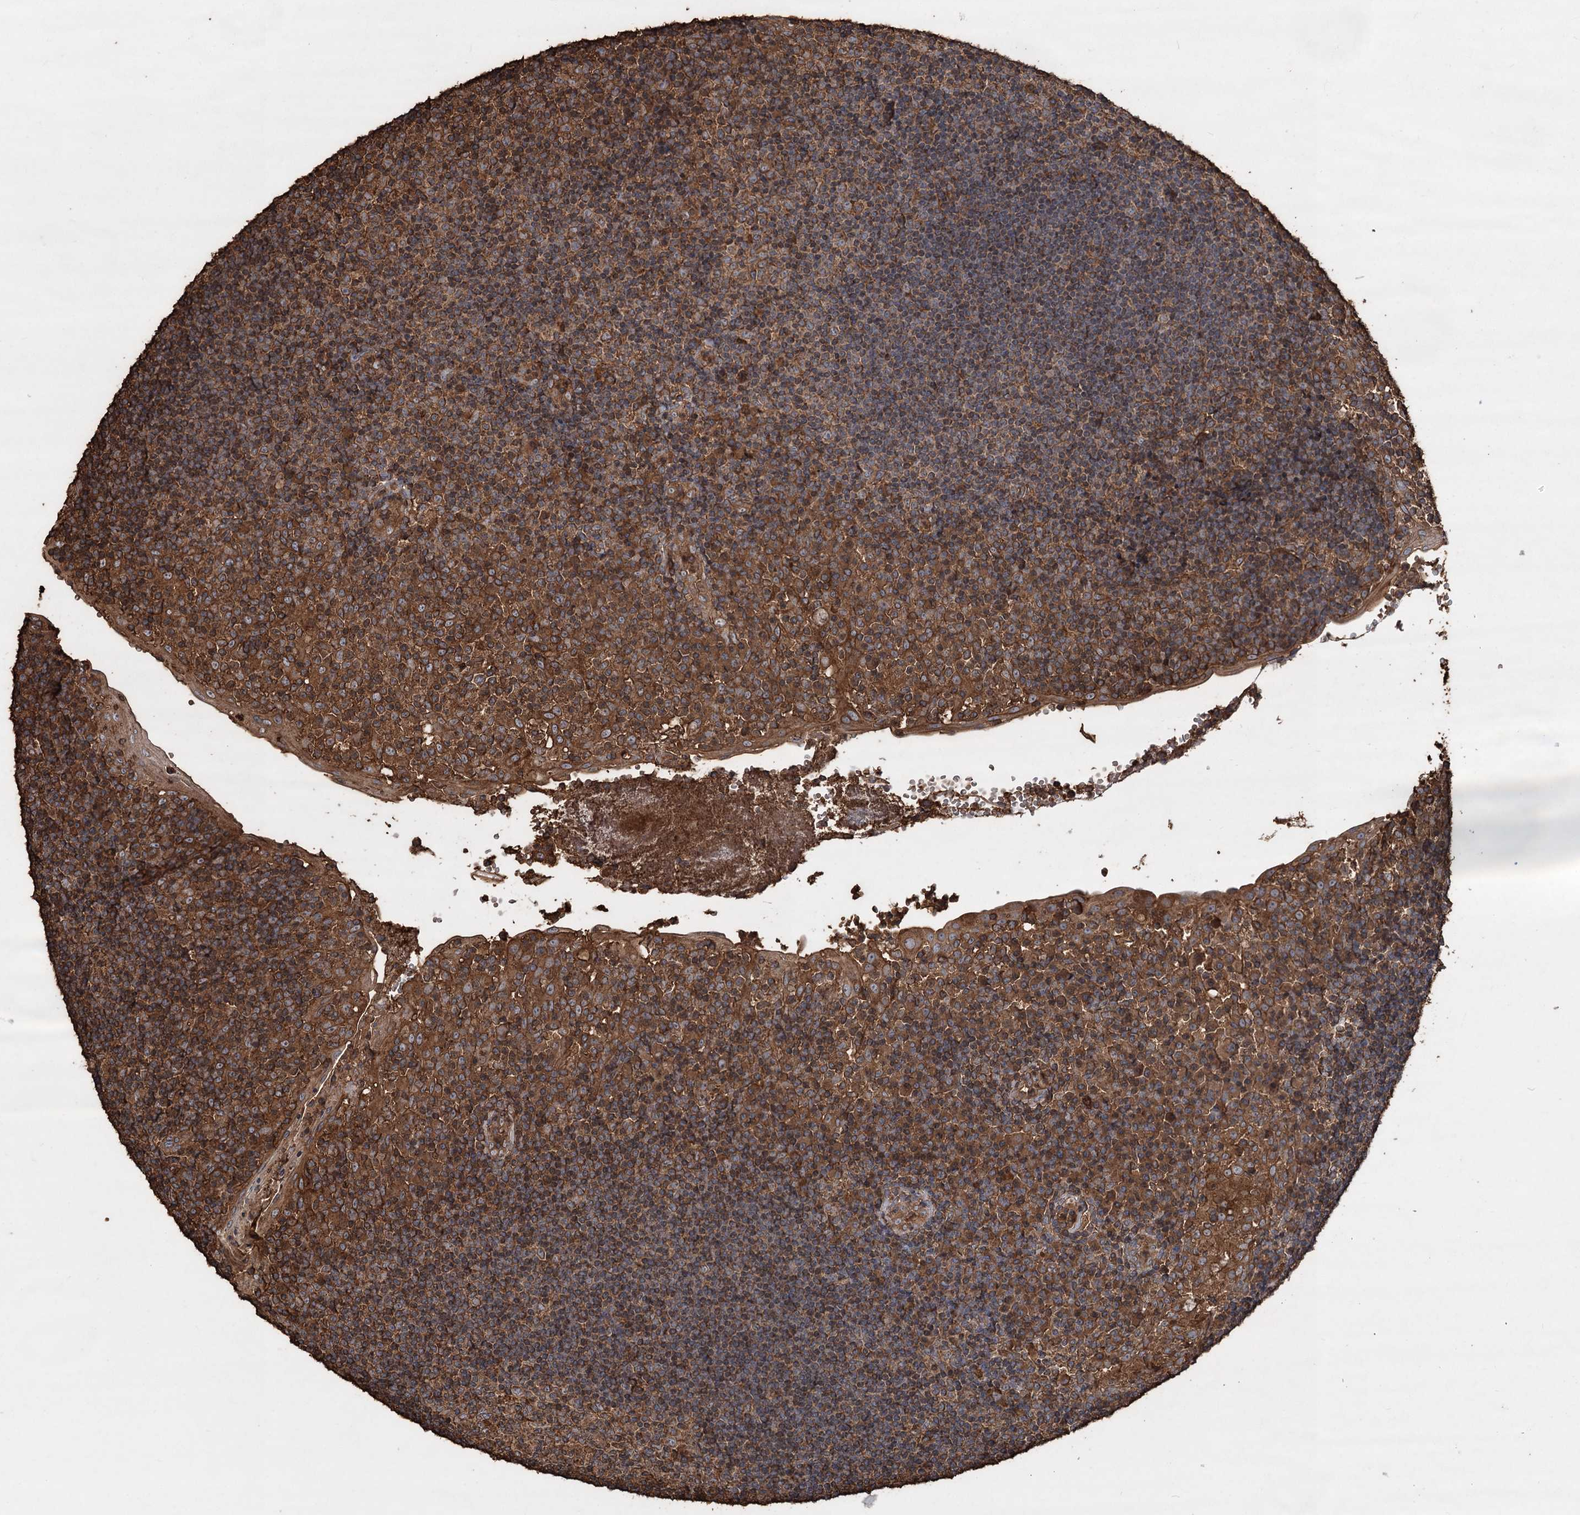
{"staining": {"intensity": "moderate", "quantity": ">75%", "location": "cytoplasmic/membranous"}, "tissue": "tonsil", "cell_type": "Germinal center cells", "image_type": "normal", "snomed": [{"axis": "morphology", "description": "Normal tissue, NOS"}, {"axis": "topography", "description": "Tonsil"}], "caption": "Moderate cytoplasmic/membranous staining is seen in approximately >75% of germinal center cells in normal tonsil.", "gene": "PIK3C2A", "patient": {"sex": "female", "age": 40}}